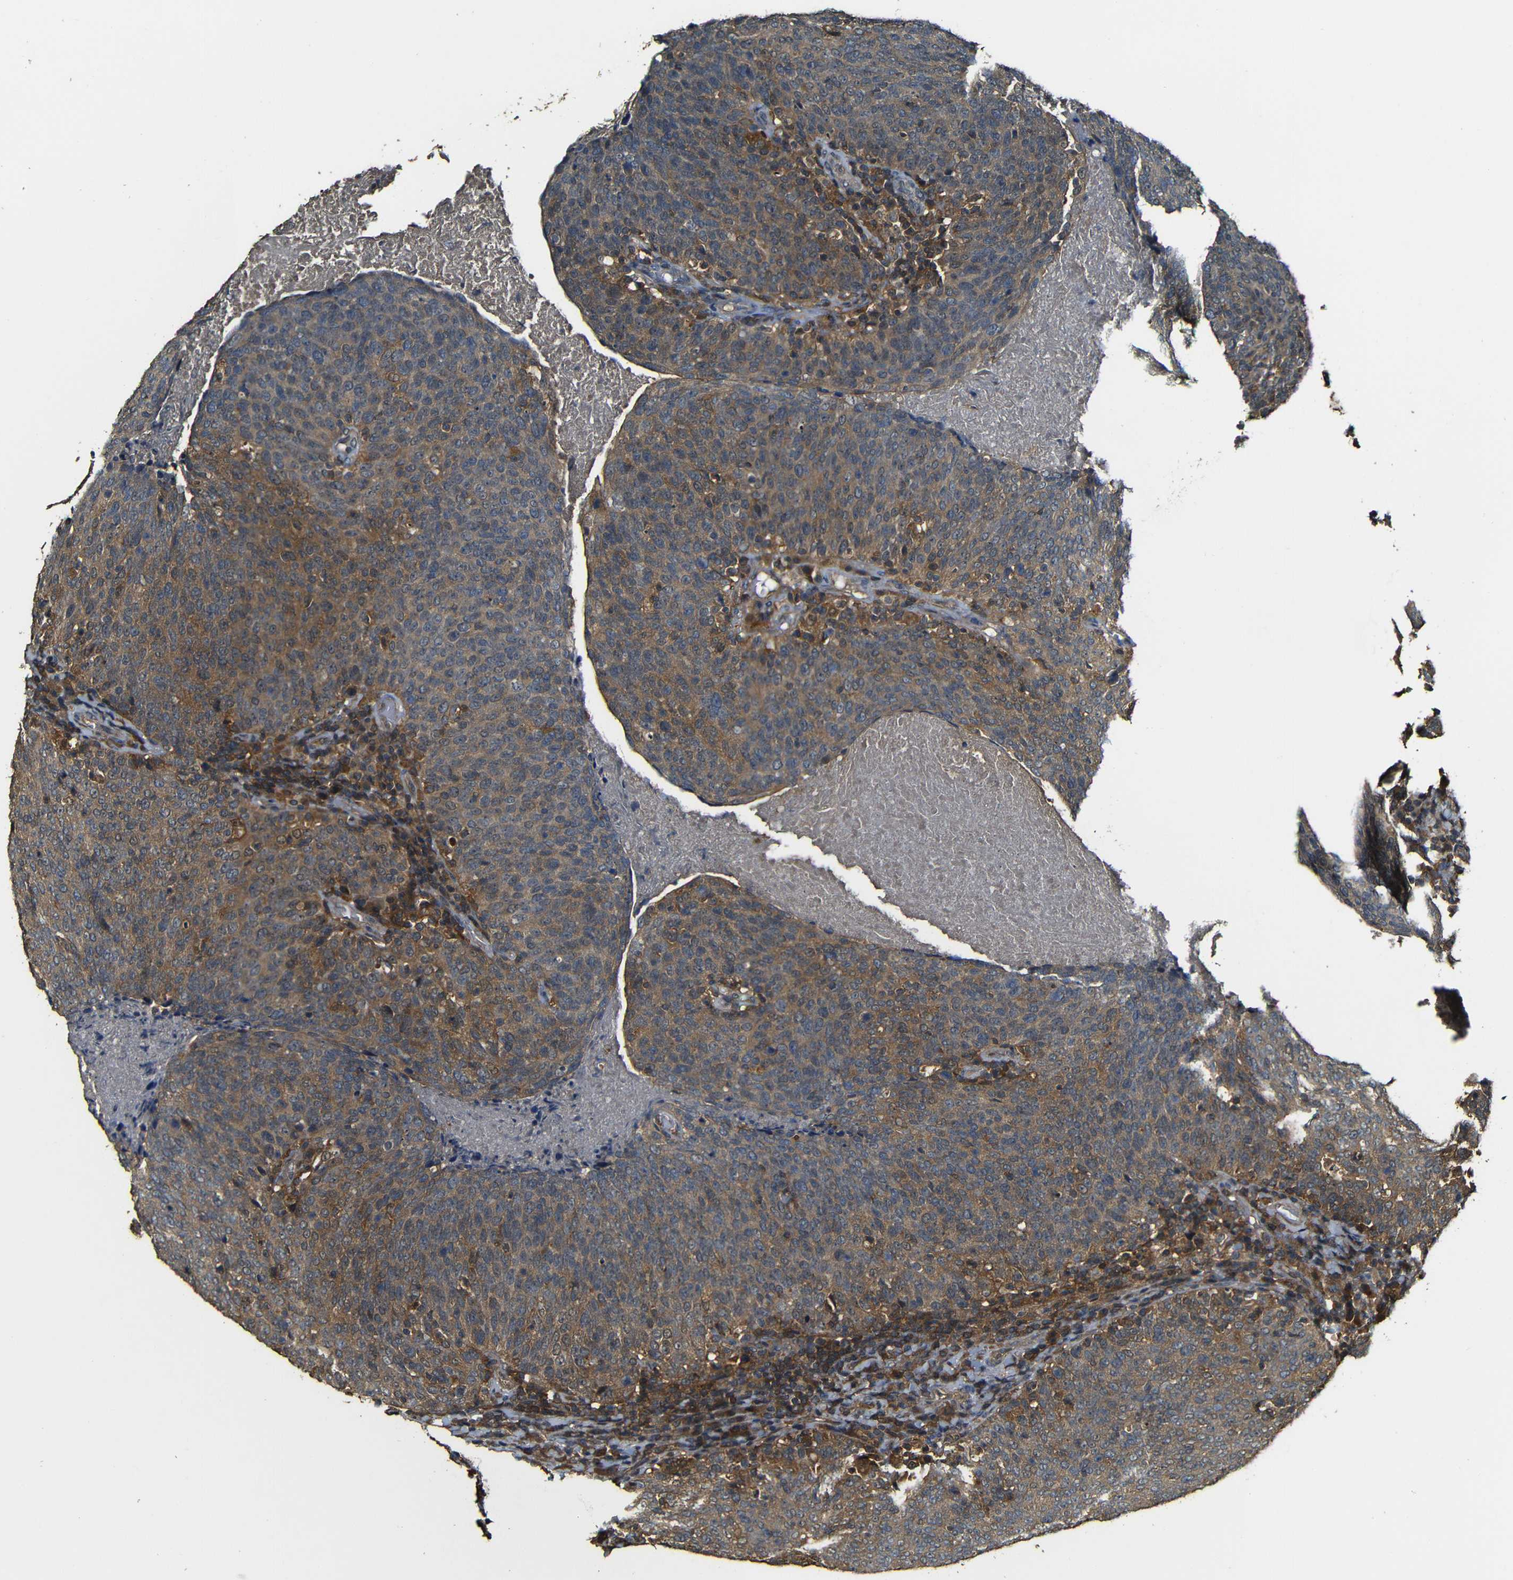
{"staining": {"intensity": "strong", "quantity": ">75%", "location": "cytoplasmic/membranous"}, "tissue": "head and neck cancer", "cell_type": "Tumor cells", "image_type": "cancer", "snomed": [{"axis": "morphology", "description": "Squamous cell carcinoma, NOS"}, {"axis": "morphology", "description": "Squamous cell carcinoma, metastatic, NOS"}, {"axis": "topography", "description": "Lymph node"}, {"axis": "topography", "description": "Head-Neck"}], "caption": "The micrograph exhibits a brown stain indicating the presence of a protein in the cytoplasmic/membranous of tumor cells in head and neck cancer.", "gene": "CASP8", "patient": {"sex": "male", "age": 62}}